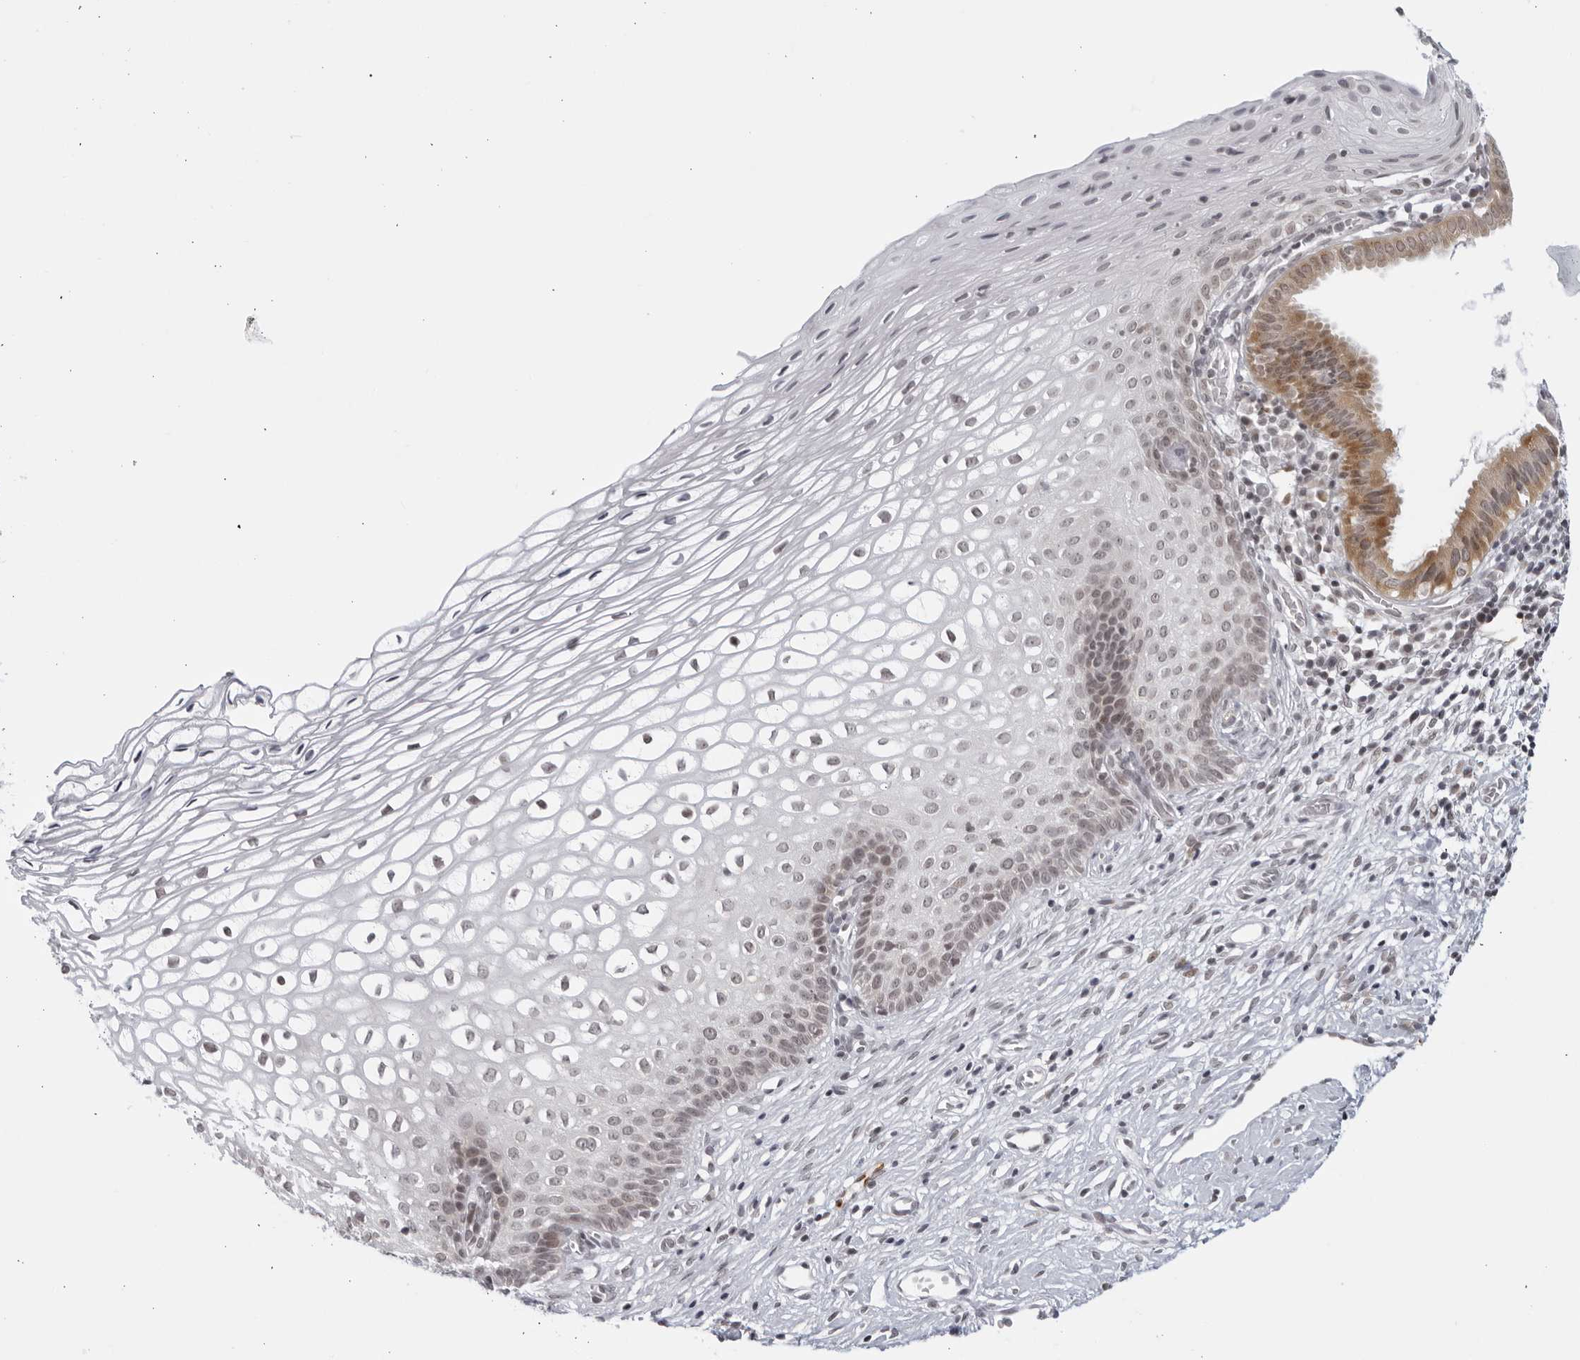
{"staining": {"intensity": "moderate", "quantity": "<25%", "location": "cytoplasmic/membranous"}, "tissue": "cervix", "cell_type": "Glandular cells", "image_type": "normal", "snomed": [{"axis": "morphology", "description": "Normal tissue, NOS"}, {"axis": "topography", "description": "Cervix"}], "caption": "High-magnification brightfield microscopy of unremarkable cervix stained with DAB (brown) and counterstained with hematoxylin (blue). glandular cells exhibit moderate cytoplasmic/membranous staining is appreciated in about<25% of cells.", "gene": "RAB11FIP3", "patient": {"sex": "female", "age": 27}}